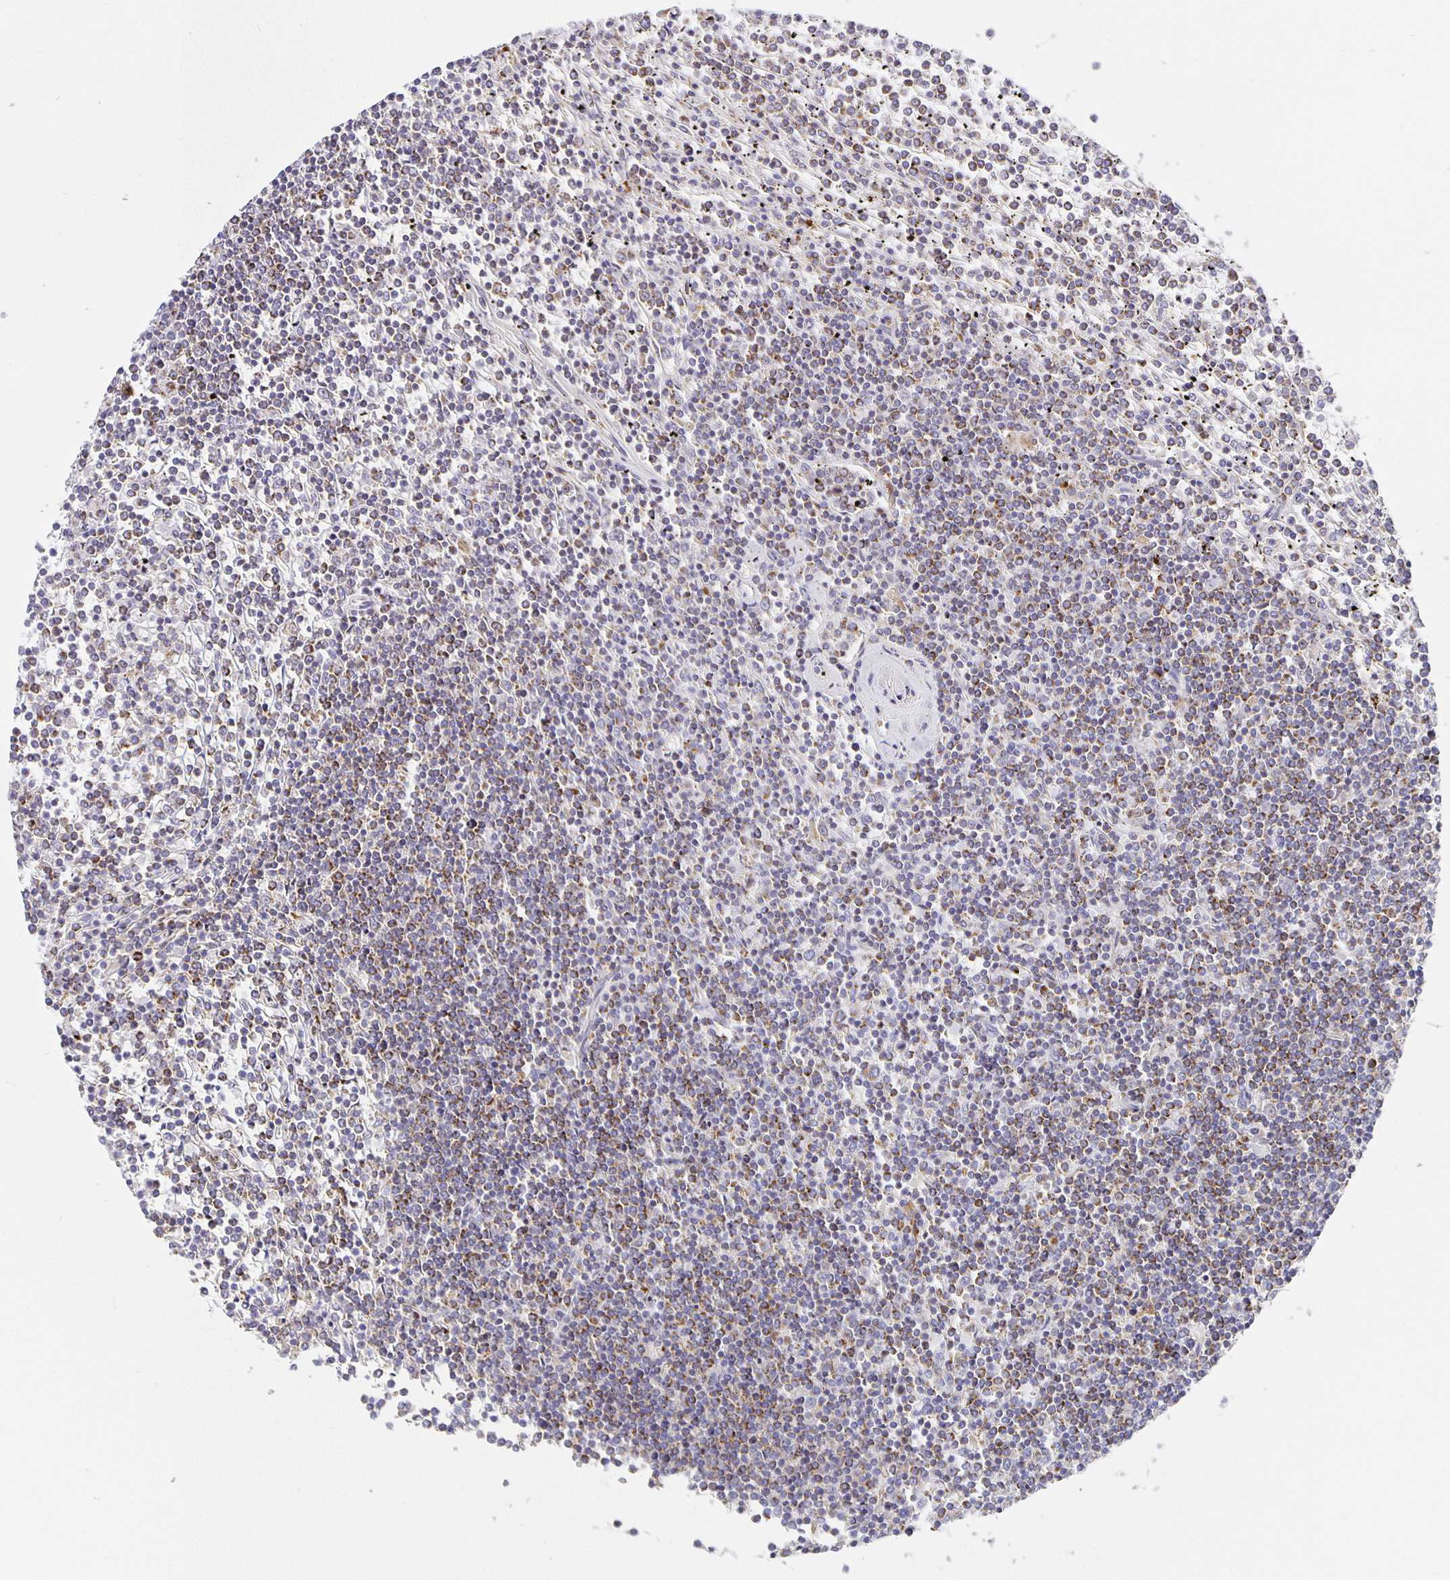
{"staining": {"intensity": "weak", "quantity": "<25%", "location": "cytoplasmic/membranous"}, "tissue": "lymphoma", "cell_type": "Tumor cells", "image_type": "cancer", "snomed": [{"axis": "morphology", "description": "Malignant lymphoma, non-Hodgkin's type, Low grade"}, {"axis": "topography", "description": "Spleen"}], "caption": "The image shows no staining of tumor cells in lymphoma.", "gene": "FLRT3", "patient": {"sex": "female", "age": 19}}